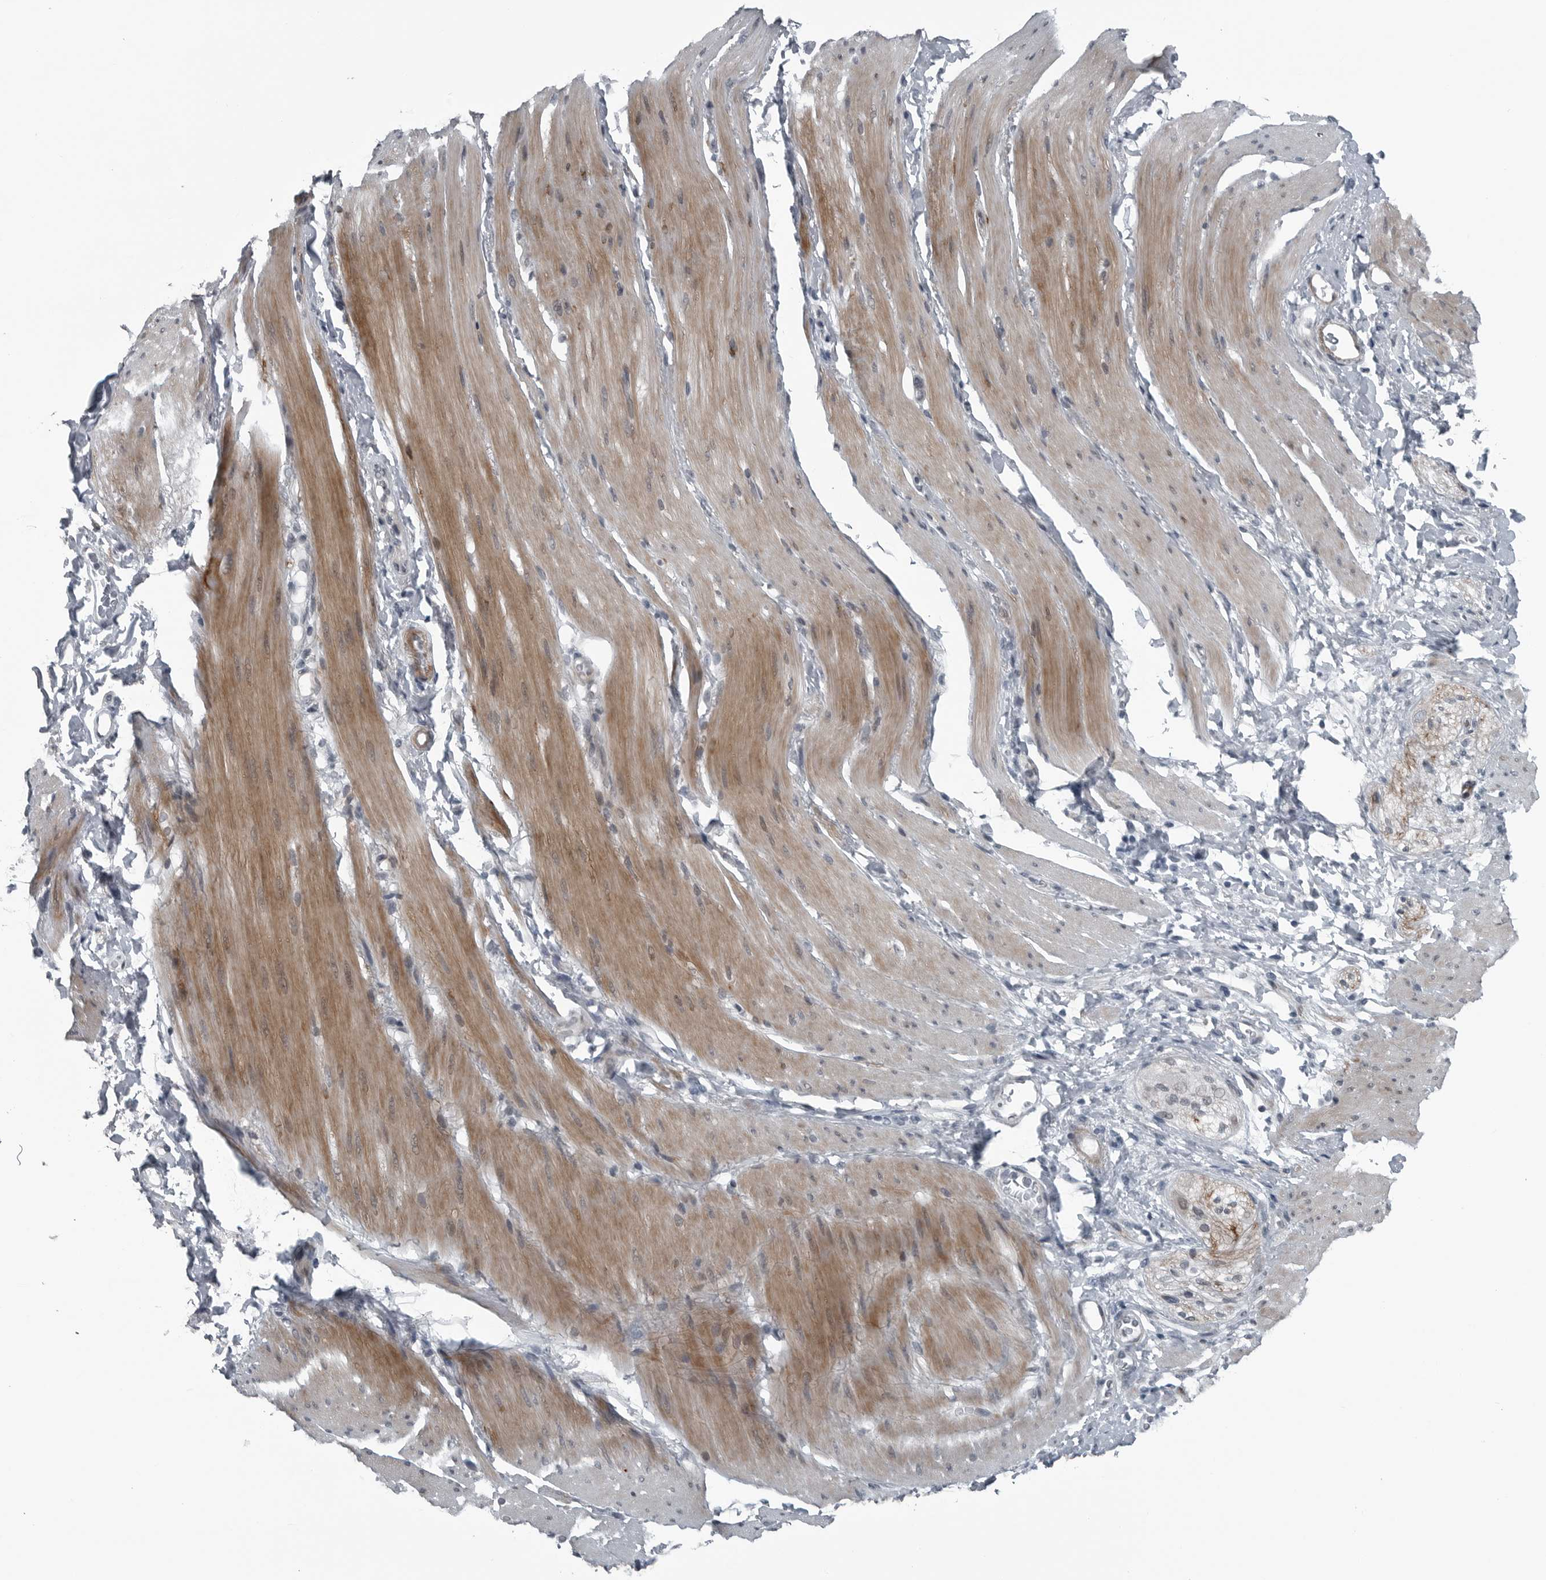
{"staining": {"intensity": "moderate", "quantity": "<25%", "location": "cytoplasmic/membranous"}, "tissue": "smooth muscle", "cell_type": "Smooth muscle cells", "image_type": "normal", "snomed": [{"axis": "morphology", "description": "Normal tissue, NOS"}, {"axis": "topography", "description": "Smooth muscle"}, {"axis": "topography", "description": "Small intestine"}], "caption": "This is an image of IHC staining of normal smooth muscle, which shows moderate expression in the cytoplasmic/membranous of smooth muscle cells.", "gene": "DNAAF11", "patient": {"sex": "female", "age": 84}}